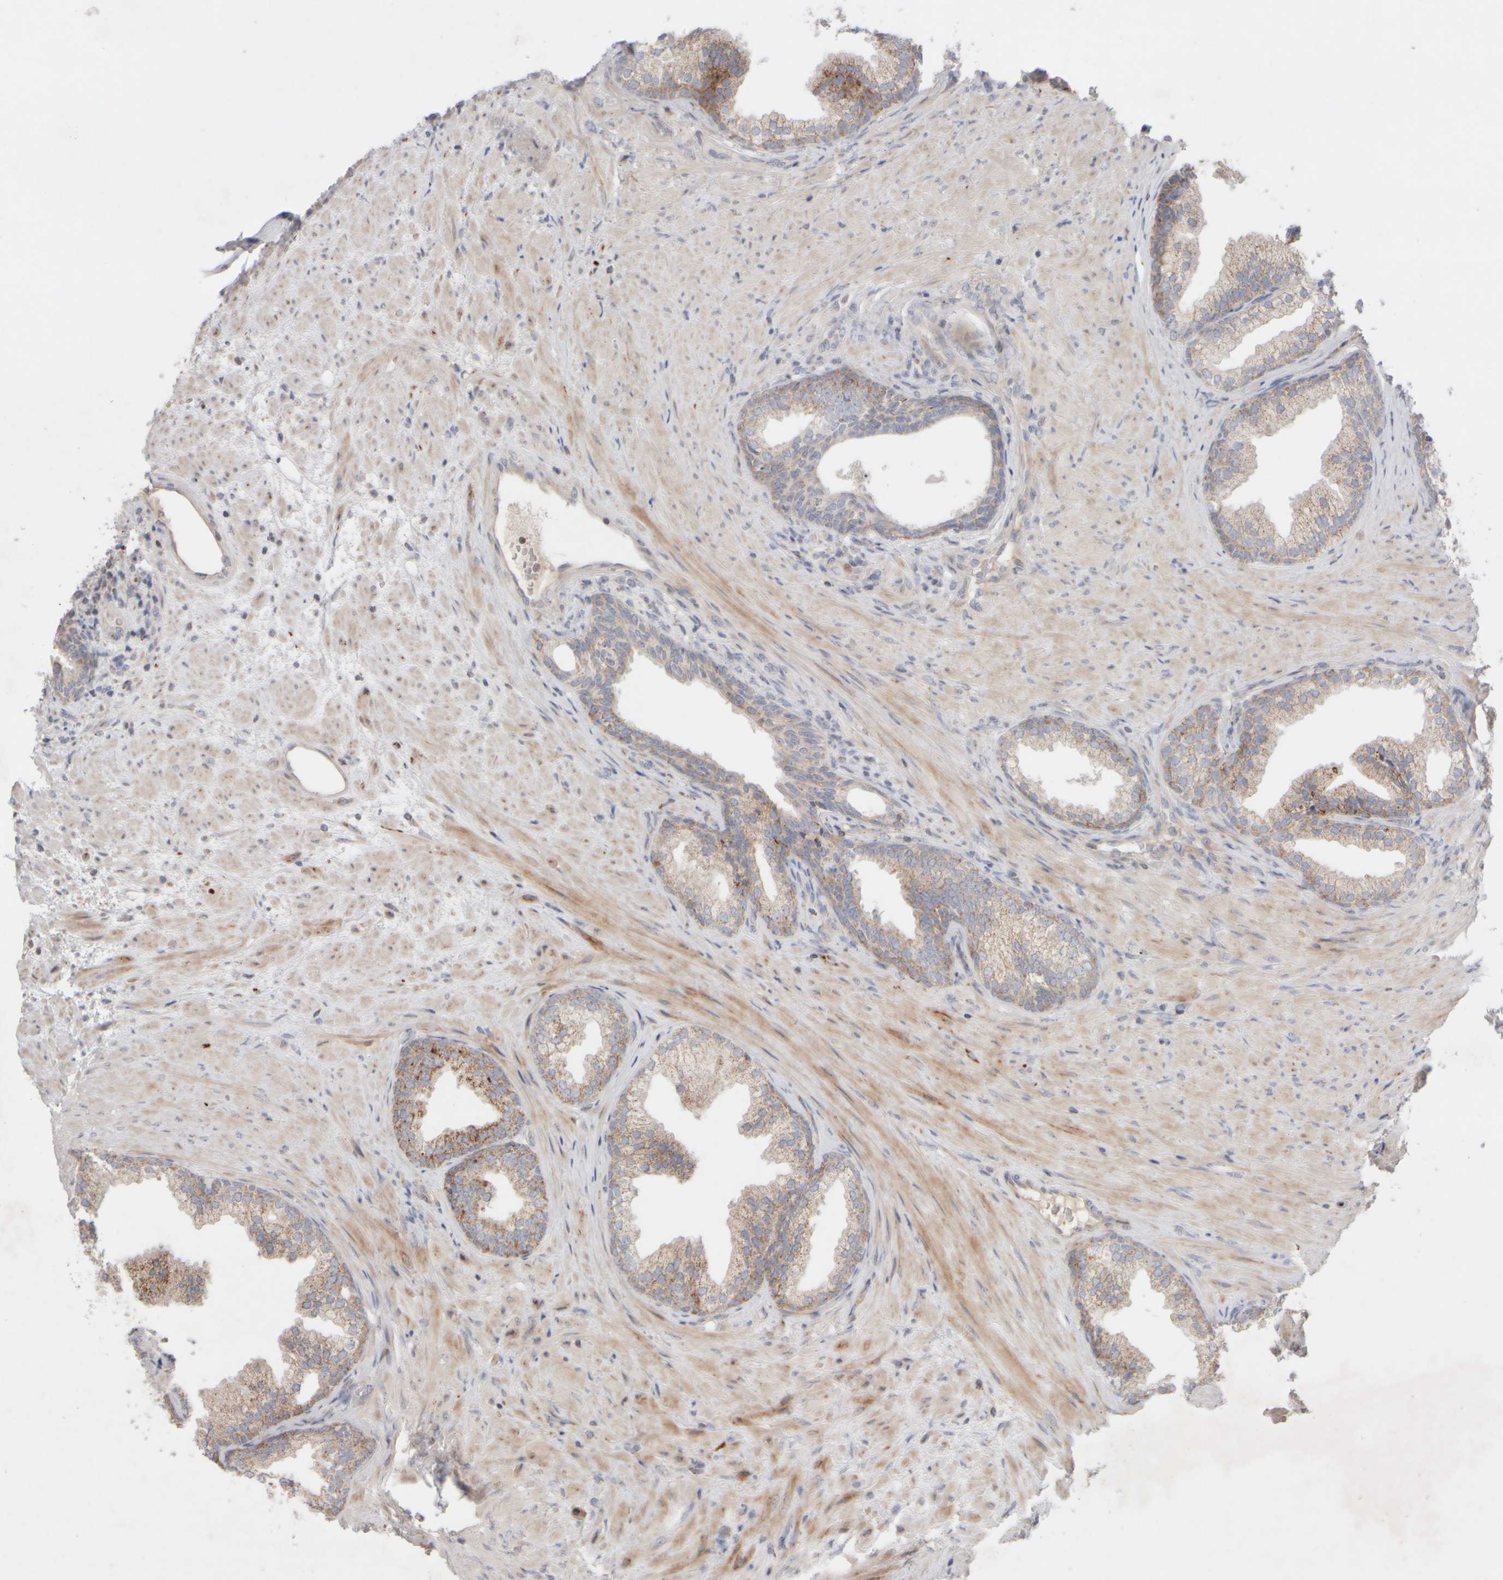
{"staining": {"intensity": "moderate", "quantity": ">75%", "location": "cytoplasmic/membranous"}, "tissue": "prostate", "cell_type": "Glandular cells", "image_type": "normal", "snomed": [{"axis": "morphology", "description": "Normal tissue, NOS"}, {"axis": "topography", "description": "Prostate"}], "caption": "Protein expression analysis of benign human prostate reveals moderate cytoplasmic/membranous expression in approximately >75% of glandular cells. The staining is performed using DAB brown chromogen to label protein expression. The nuclei are counter-stained blue using hematoxylin.", "gene": "CHADL", "patient": {"sex": "male", "age": 76}}